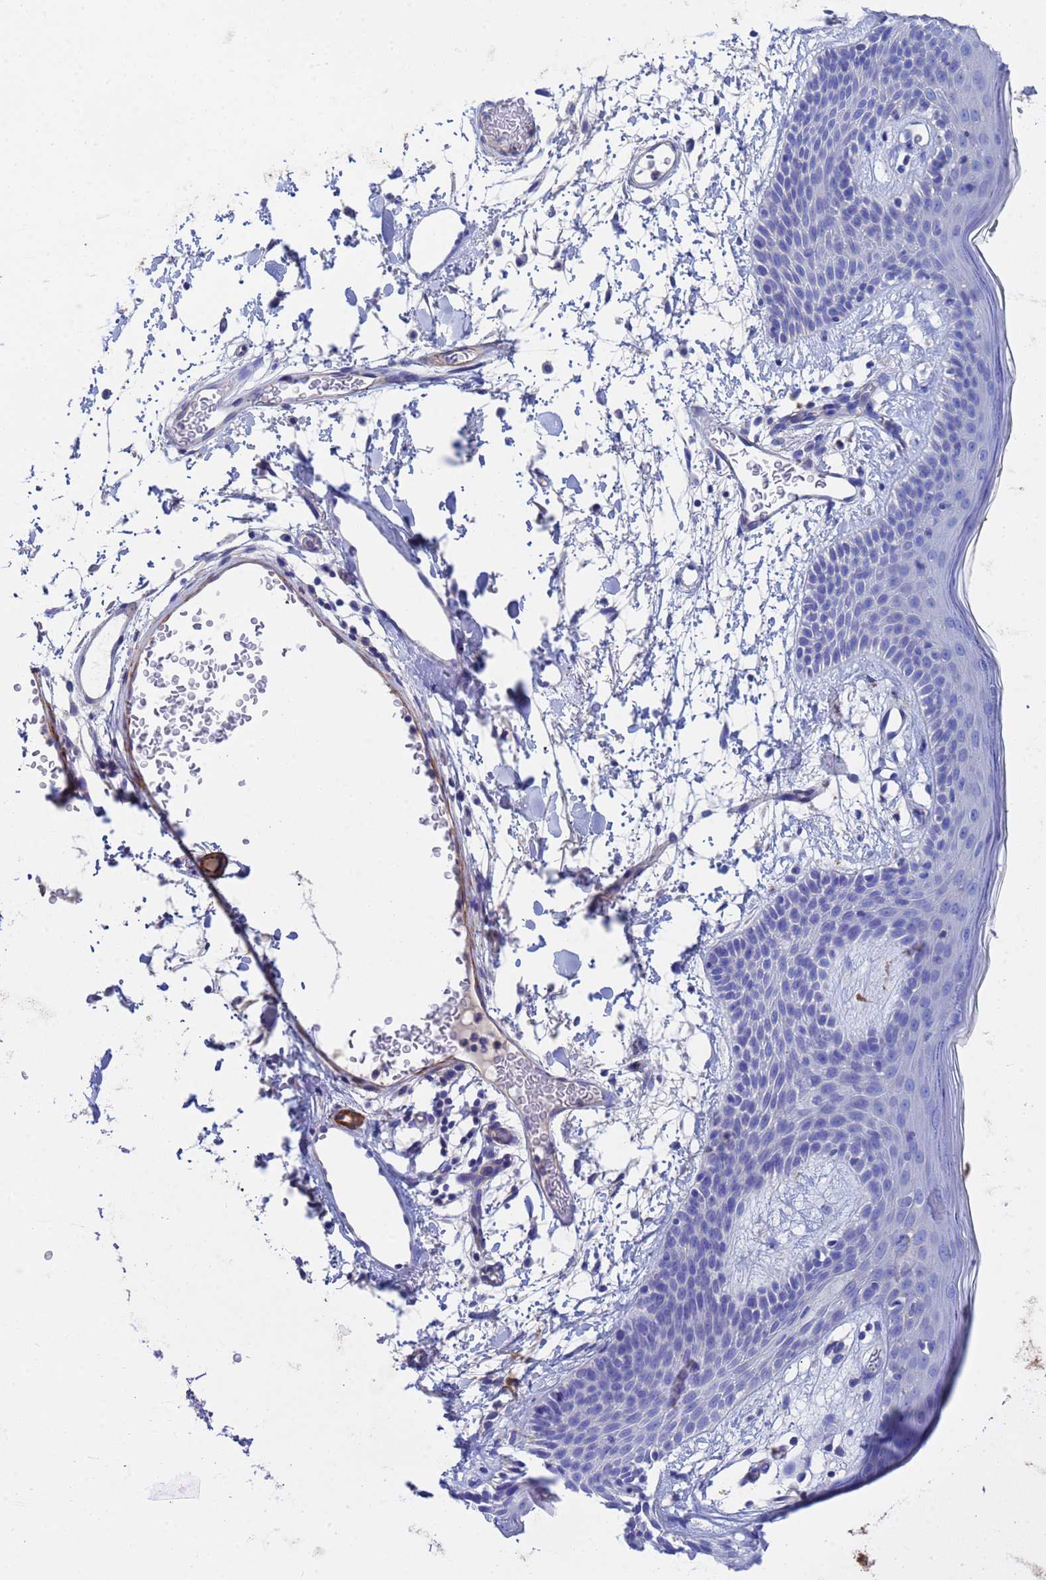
{"staining": {"intensity": "negative", "quantity": "none", "location": "none"}, "tissue": "skin", "cell_type": "Fibroblasts", "image_type": "normal", "snomed": [{"axis": "morphology", "description": "Normal tissue, NOS"}, {"axis": "topography", "description": "Skin"}], "caption": "This is an immunohistochemistry histopathology image of unremarkable human skin. There is no positivity in fibroblasts.", "gene": "CST1", "patient": {"sex": "male", "age": 79}}